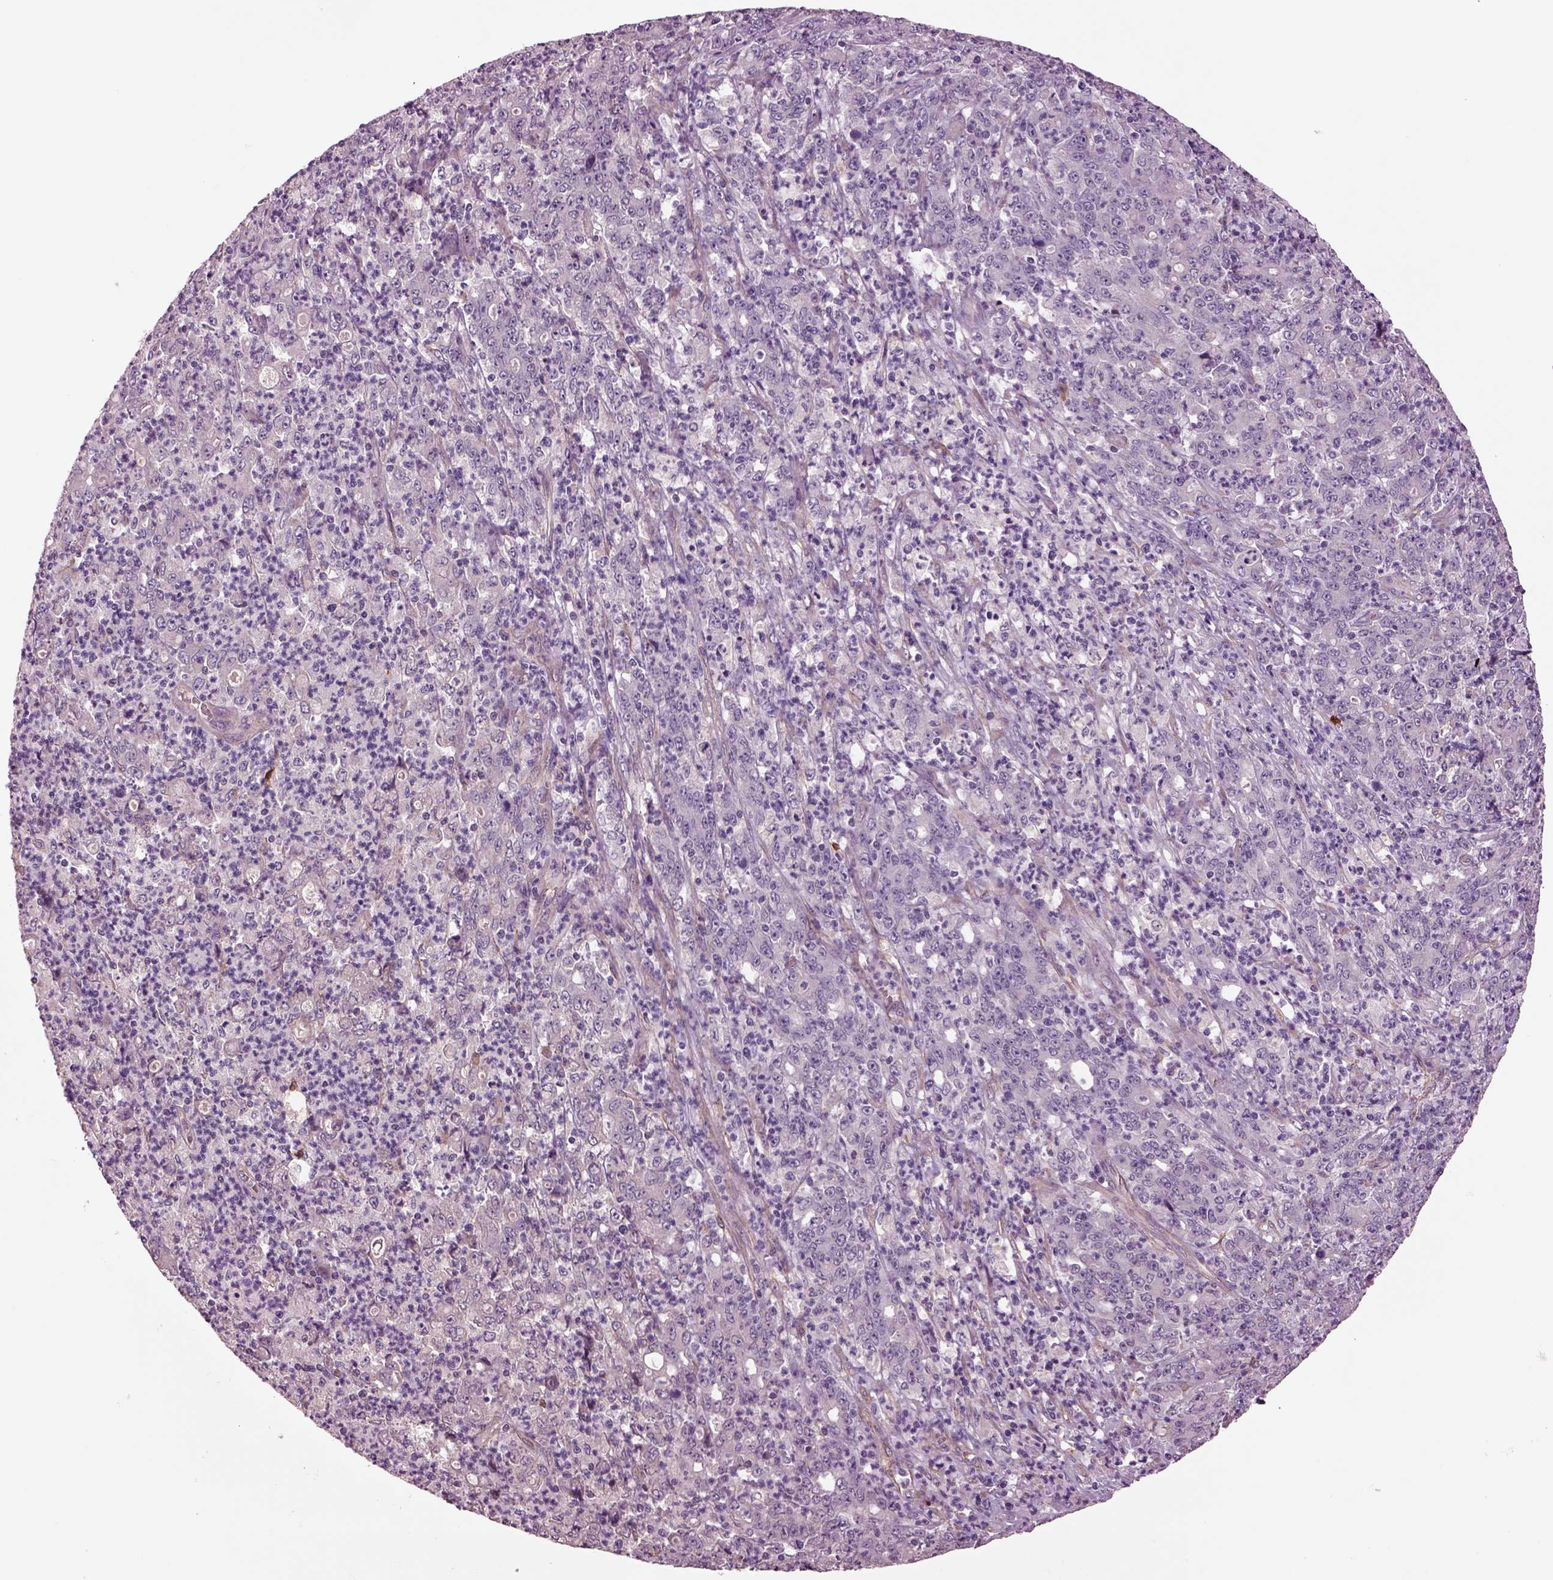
{"staining": {"intensity": "negative", "quantity": "none", "location": "none"}, "tissue": "stomach cancer", "cell_type": "Tumor cells", "image_type": "cancer", "snomed": [{"axis": "morphology", "description": "Adenocarcinoma, NOS"}, {"axis": "topography", "description": "Stomach, lower"}], "caption": "Immunohistochemistry of human stomach cancer shows no expression in tumor cells. (Brightfield microscopy of DAB IHC at high magnification).", "gene": "HTR1B", "patient": {"sex": "female", "age": 71}}